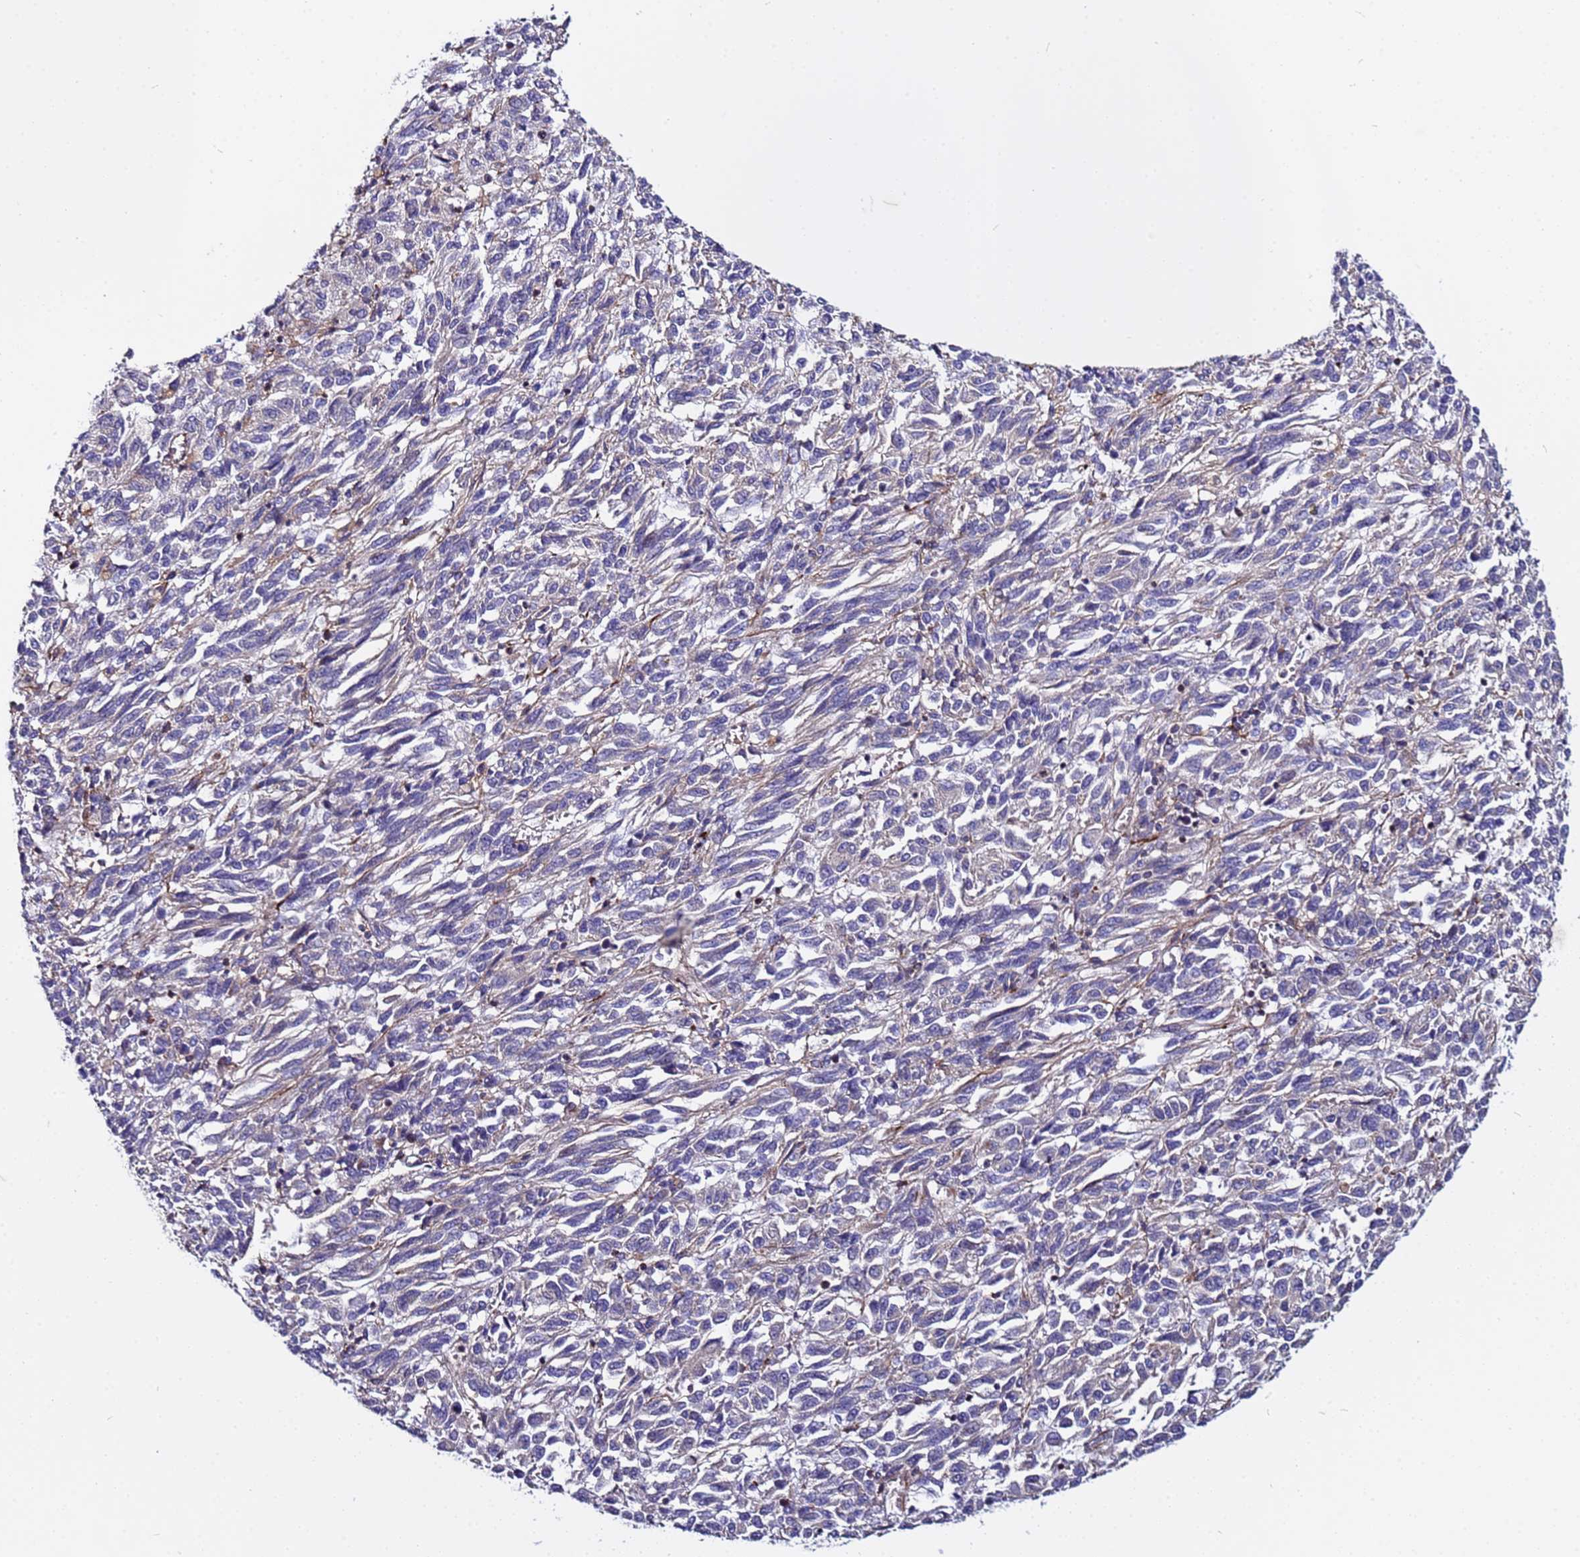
{"staining": {"intensity": "negative", "quantity": "none", "location": "none"}, "tissue": "melanoma", "cell_type": "Tumor cells", "image_type": "cancer", "snomed": [{"axis": "morphology", "description": "Malignant melanoma, Metastatic site"}, {"axis": "topography", "description": "Lung"}], "caption": "Immunohistochemical staining of melanoma reveals no significant positivity in tumor cells.", "gene": "STK38", "patient": {"sex": "male", "age": 64}}